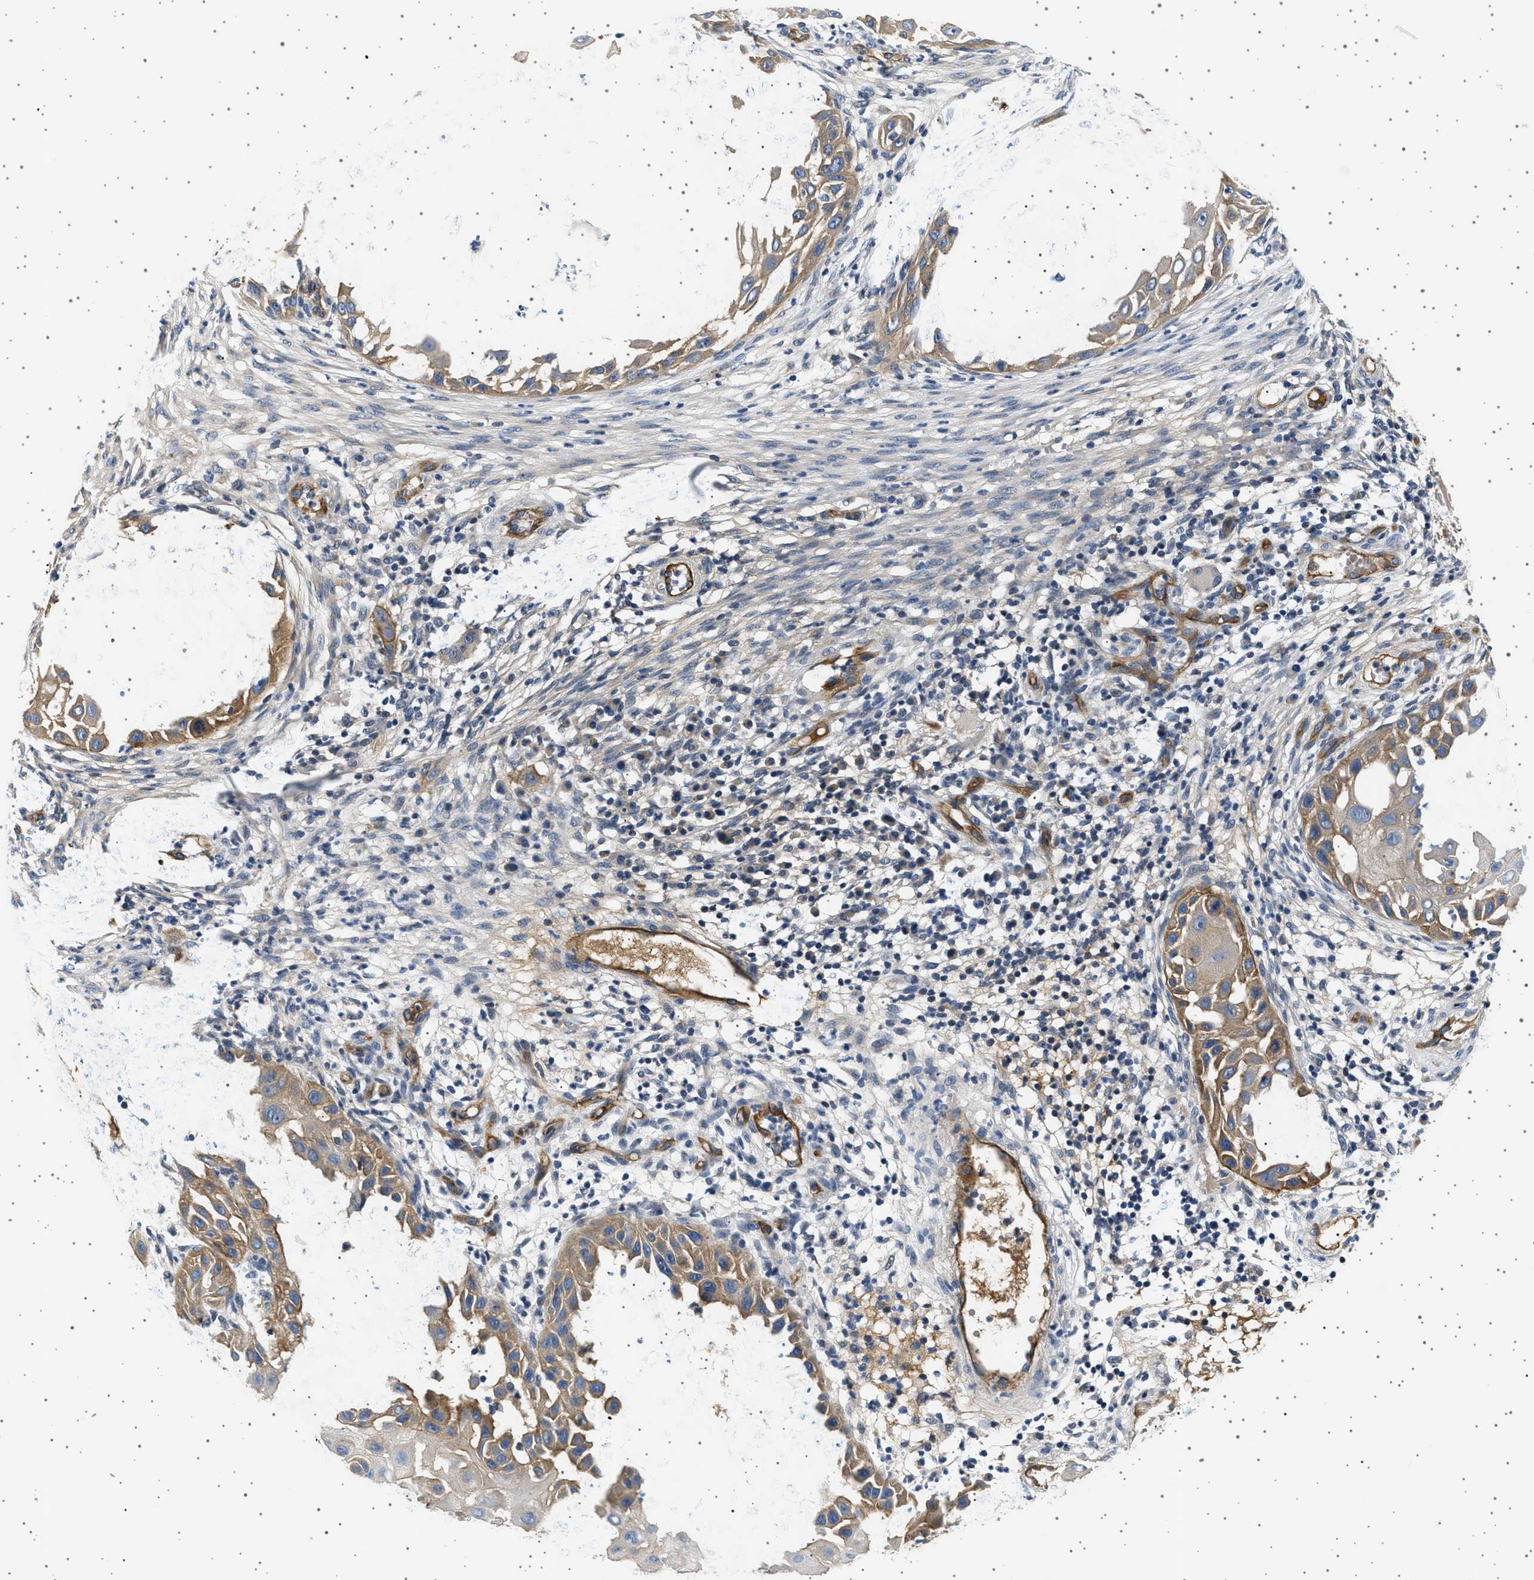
{"staining": {"intensity": "moderate", "quantity": "25%-75%", "location": "cytoplasmic/membranous"}, "tissue": "skin cancer", "cell_type": "Tumor cells", "image_type": "cancer", "snomed": [{"axis": "morphology", "description": "Squamous cell carcinoma, NOS"}, {"axis": "topography", "description": "Skin"}], "caption": "The micrograph displays immunohistochemical staining of skin cancer. There is moderate cytoplasmic/membranous staining is appreciated in about 25%-75% of tumor cells.", "gene": "PLPP6", "patient": {"sex": "female", "age": 44}}